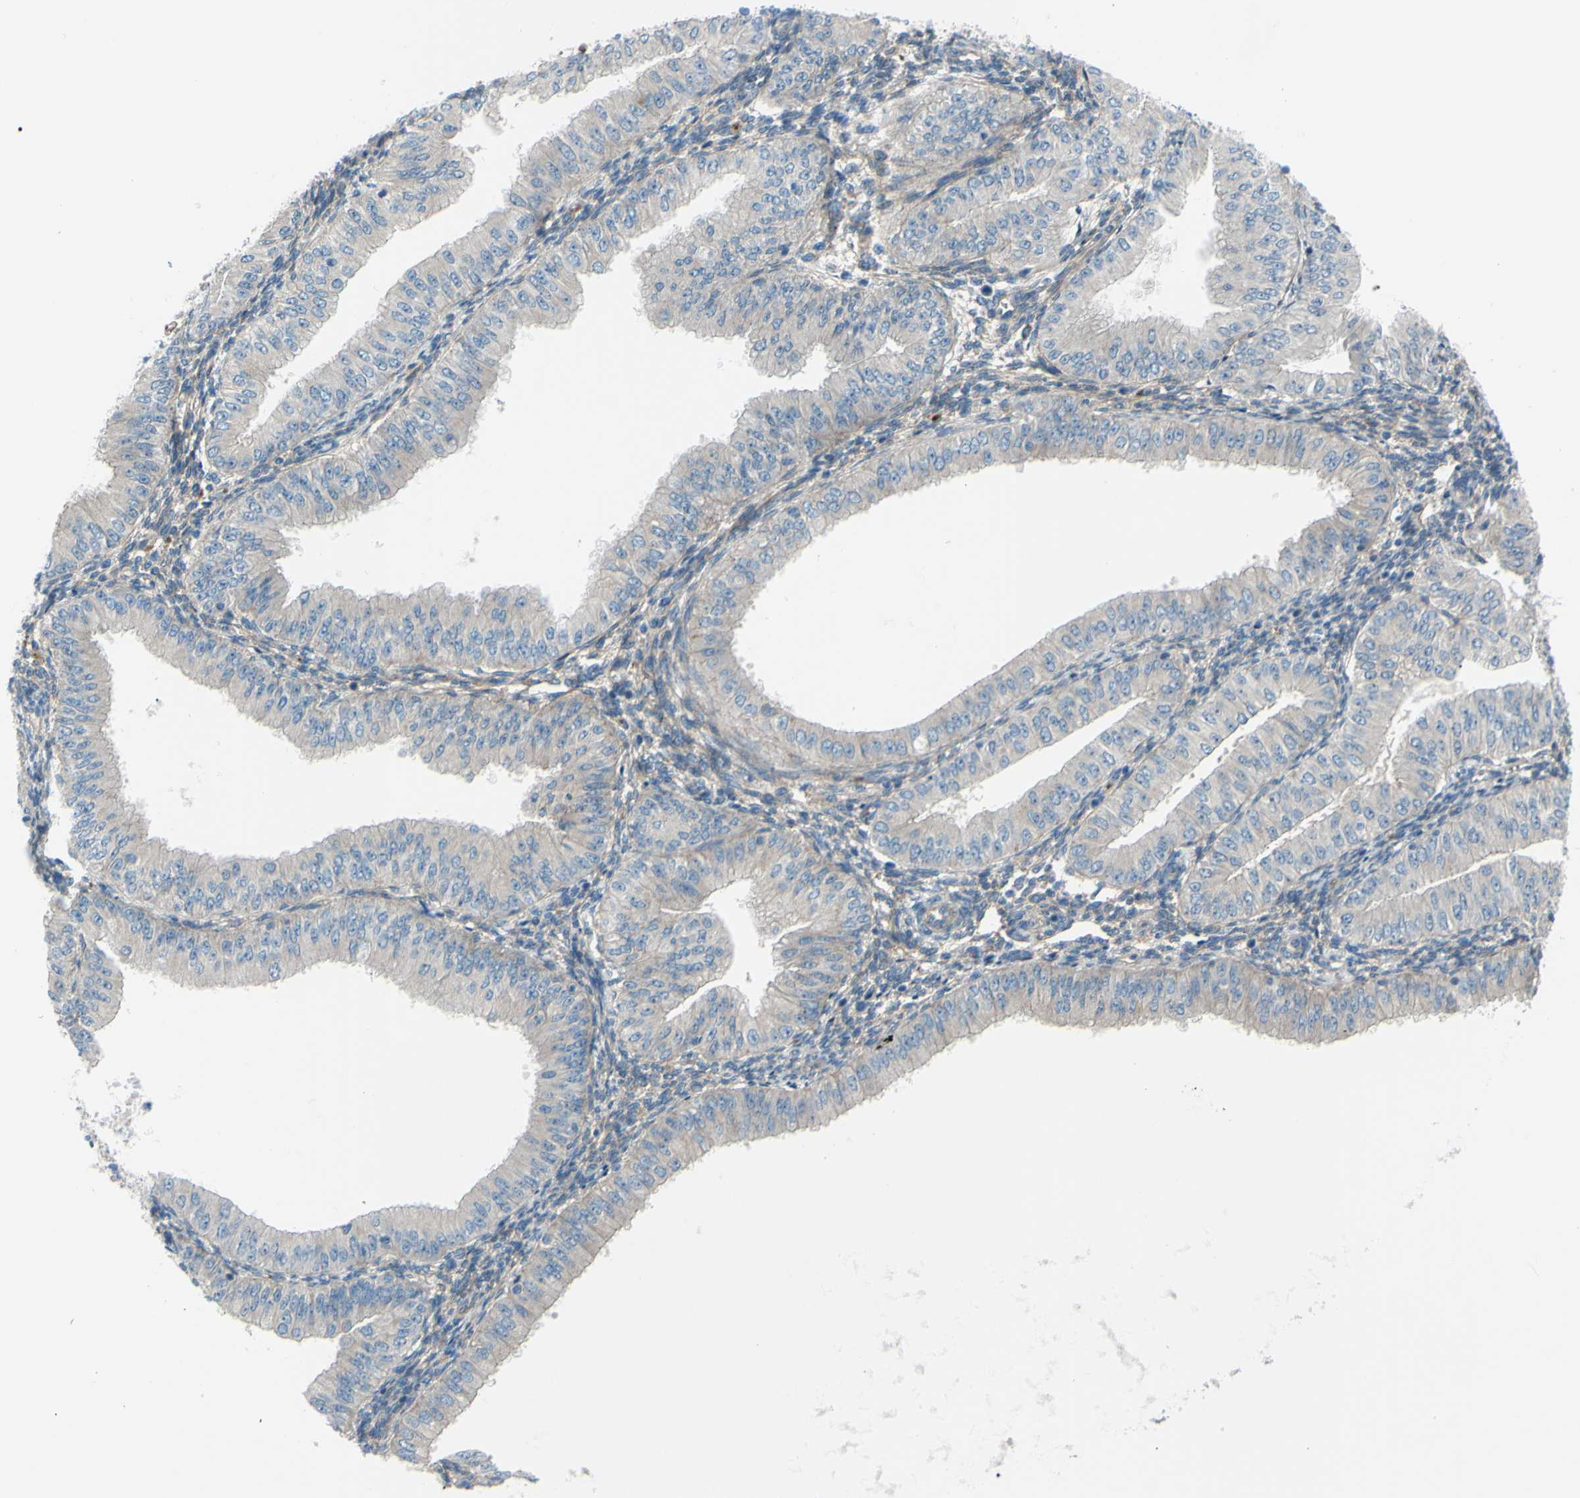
{"staining": {"intensity": "weak", "quantity": ">75%", "location": "cytoplasmic/membranous"}, "tissue": "endometrial cancer", "cell_type": "Tumor cells", "image_type": "cancer", "snomed": [{"axis": "morphology", "description": "Normal tissue, NOS"}, {"axis": "morphology", "description": "Adenocarcinoma, NOS"}, {"axis": "topography", "description": "Endometrium"}], "caption": "Human endometrial adenocarcinoma stained with a protein marker displays weak staining in tumor cells.", "gene": "PCDHGA2", "patient": {"sex": "female", "age": 53}}